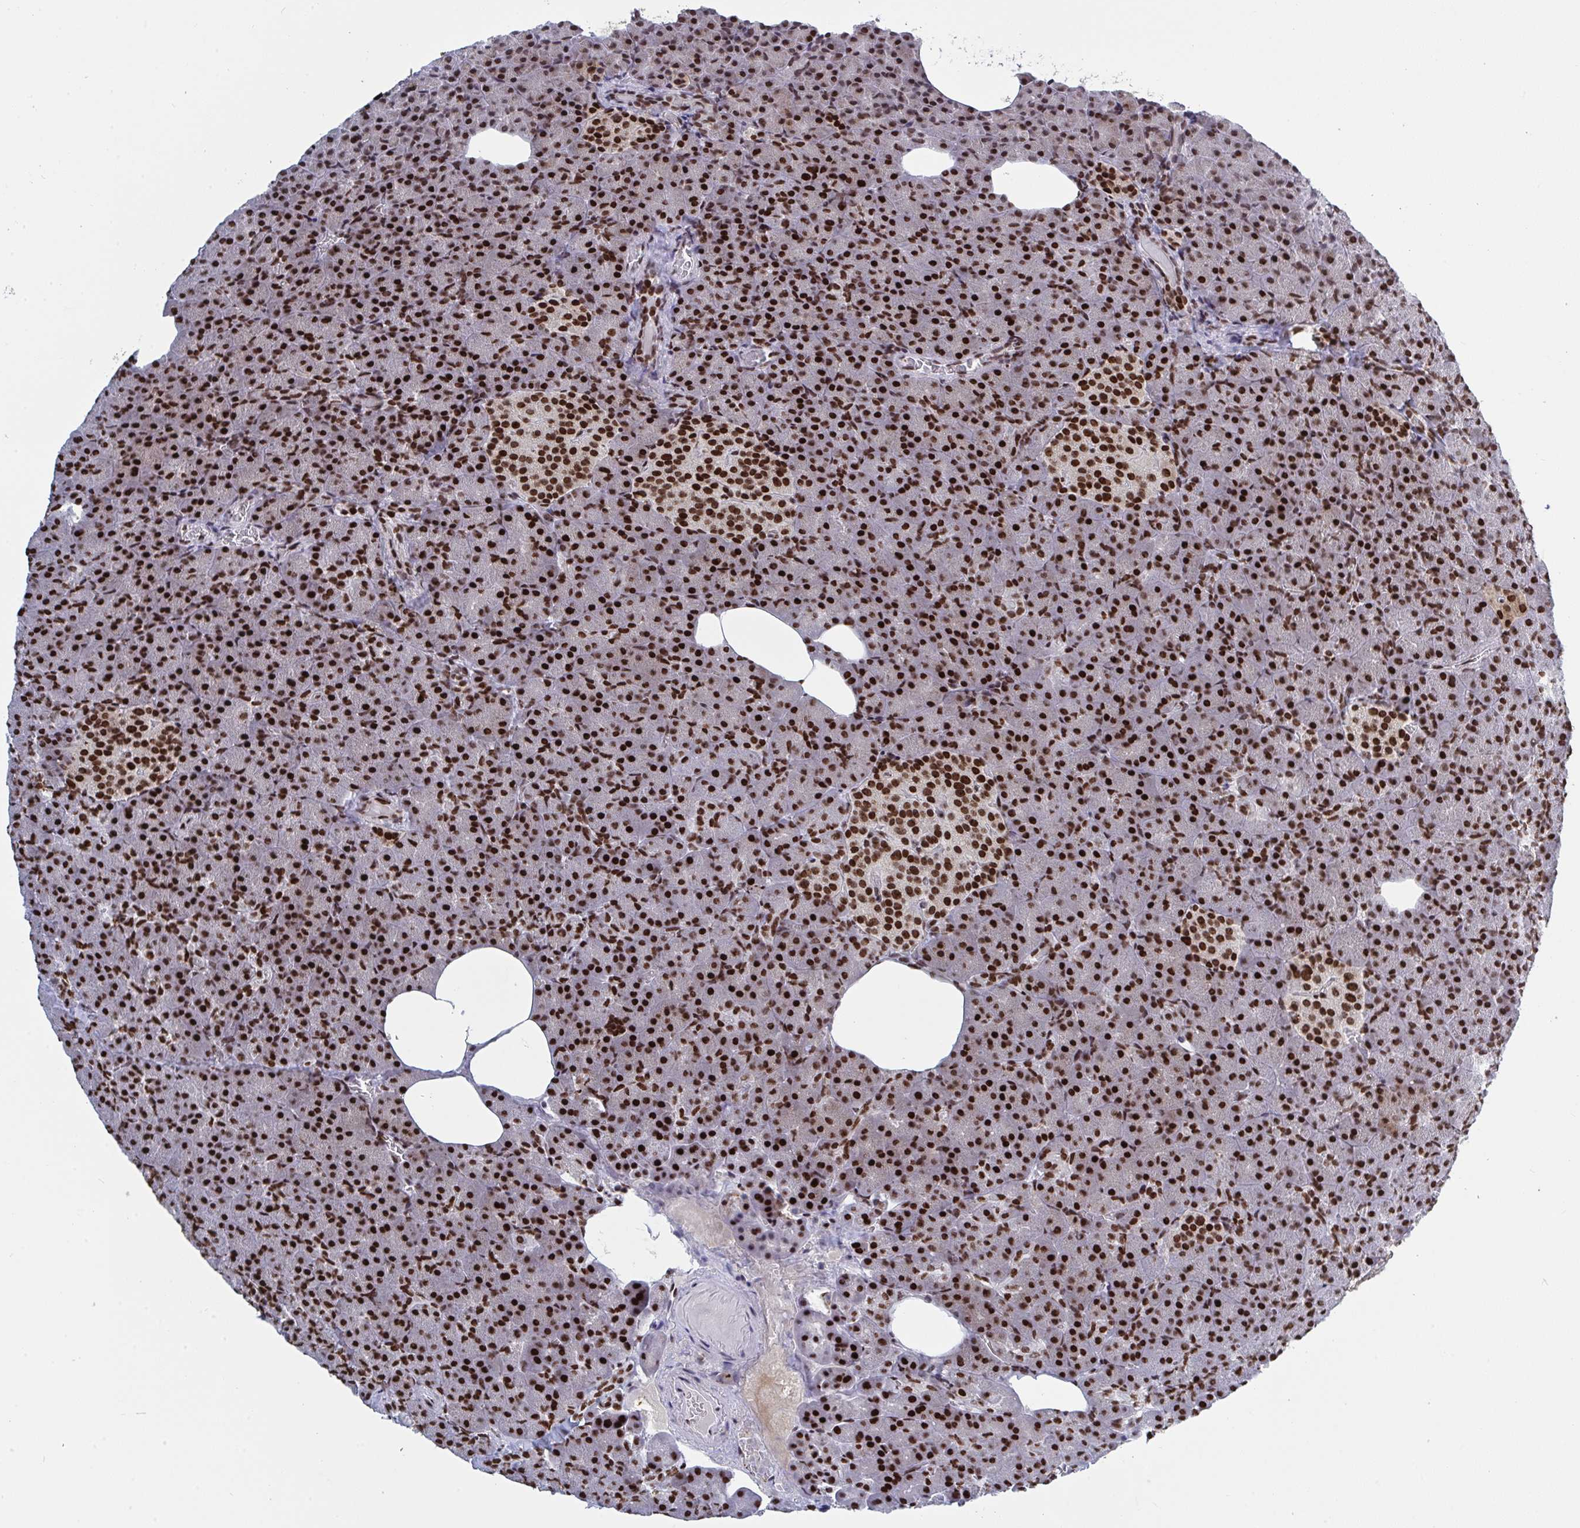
{"staining": {"intensity": "strong", "quantity": ">75%", "location": "nuclear"}, "tissue": "pancreas", "cell_type": "Exocrine glandular cells", "image_type": "normal", "snomed": [{"axis": "morphology", "description": "Normal tissue, NOS"}, {"axis": "topography", "description": "Pancreas"}], "caption": "The micrograph exhibits immunohistochemical staining of unremarkable pancreas. There is strong nuclear expression is appreciated in approximately >75% of exocrine glandular cells. The protein is stained brown, and the nuclei are stained in blue (DAB IHC with brightfield microscopy, high magnification).", "gene": "ZNF607", "patient": {"sex": "female", "age": 74}}